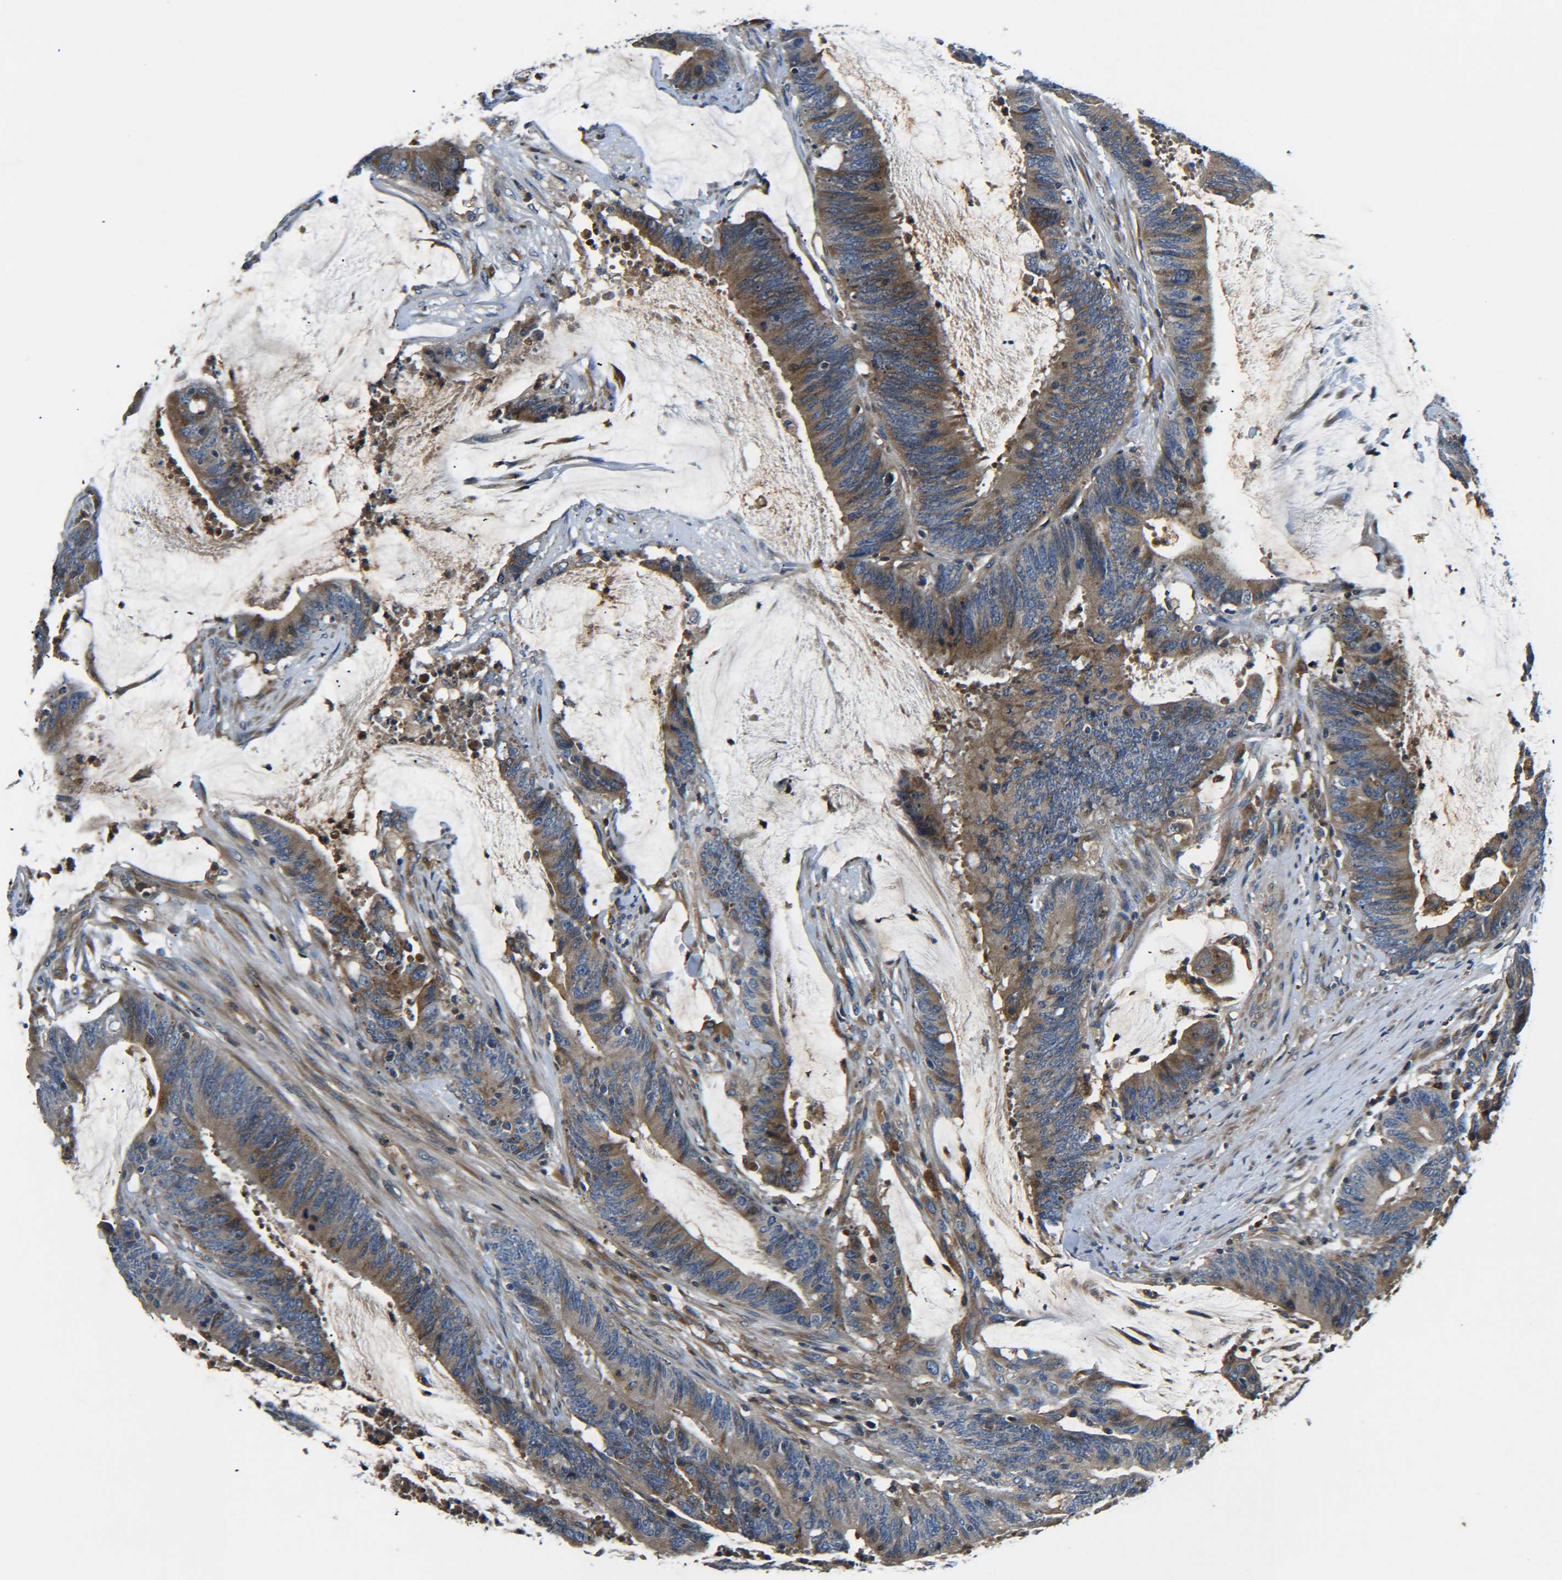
{"staining": {"intensity": "moderate", "quantity": ">75%", "location": "cytoplasmic/membranous"}, "tissue": "colorectal cancer", "cell_type": "Tumor cells", "image_type": "cancer", "snomed": [{"axis": "morphology", "description": "Adenocarcinoma, NOS"}, {"axis": "topography", "description": "Rectum"}], "caption": "Moderate cytoplasmic/membranous positivity is identified in about >75% of tumor cells in colorectal cancer.", "gene": "RAB1B", "patient": {"sex": "female", "age": 66}}